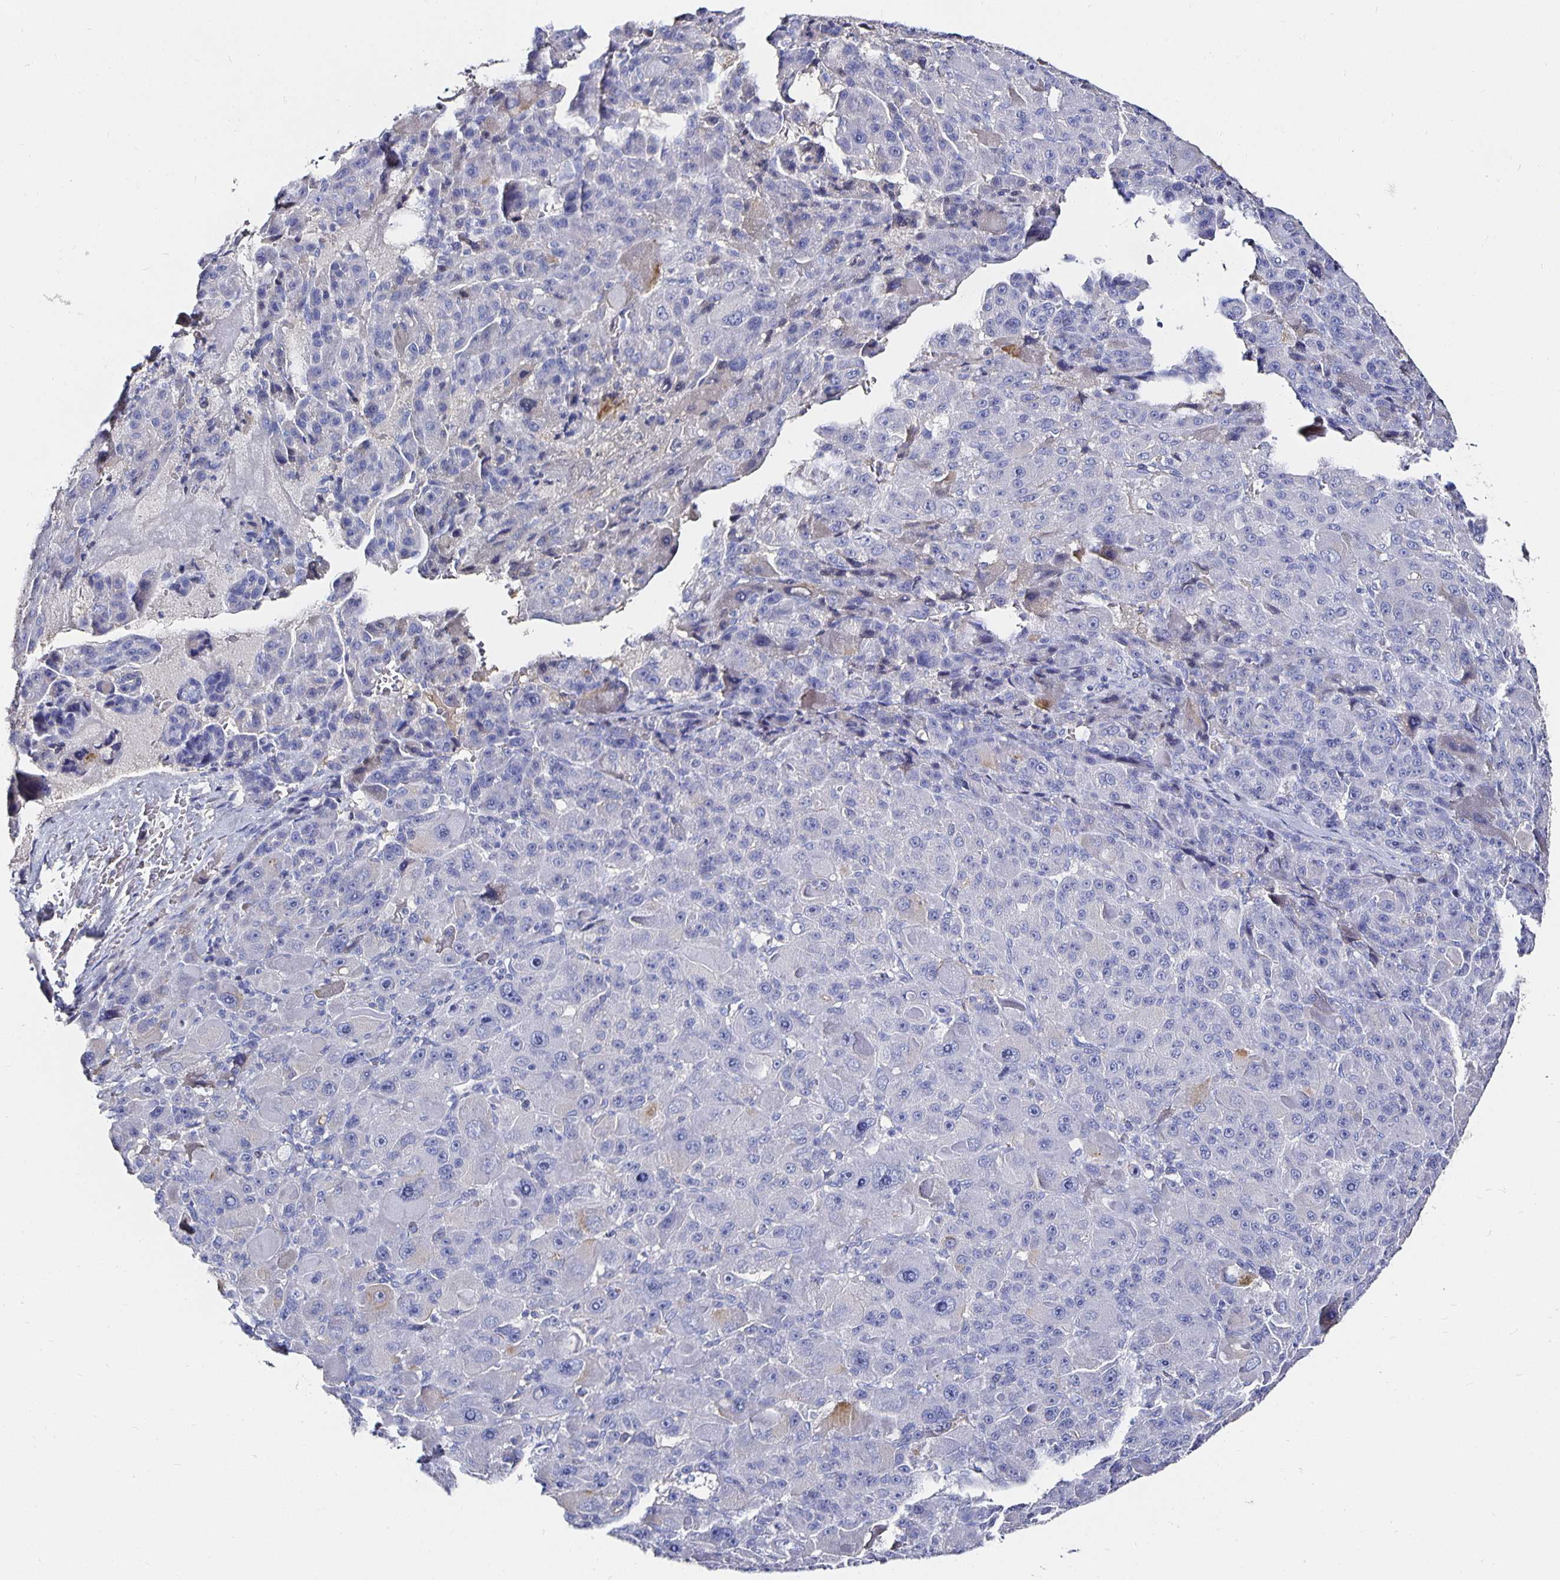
{"staining": {"intensity": "negative", "quantity": "none", "location": "none"}, "tissue": "liver cancer", "cell_type": "Tumor cells", "image_type": "cancer", "snomed": [{"axis": "morphology", "description": "Carcinoma, Hepatocellular, NOS"}, {"axis": "topography", "description": "Liver"}], "caption": "The photomicrograph displays no staining of tumor cells in liver cancer. (Brightfield microscopy of DAB immunohistochemistry (IHC) at high magnification).", "gene": "TTR", "patient": {"sex": "male", "age": 76}}